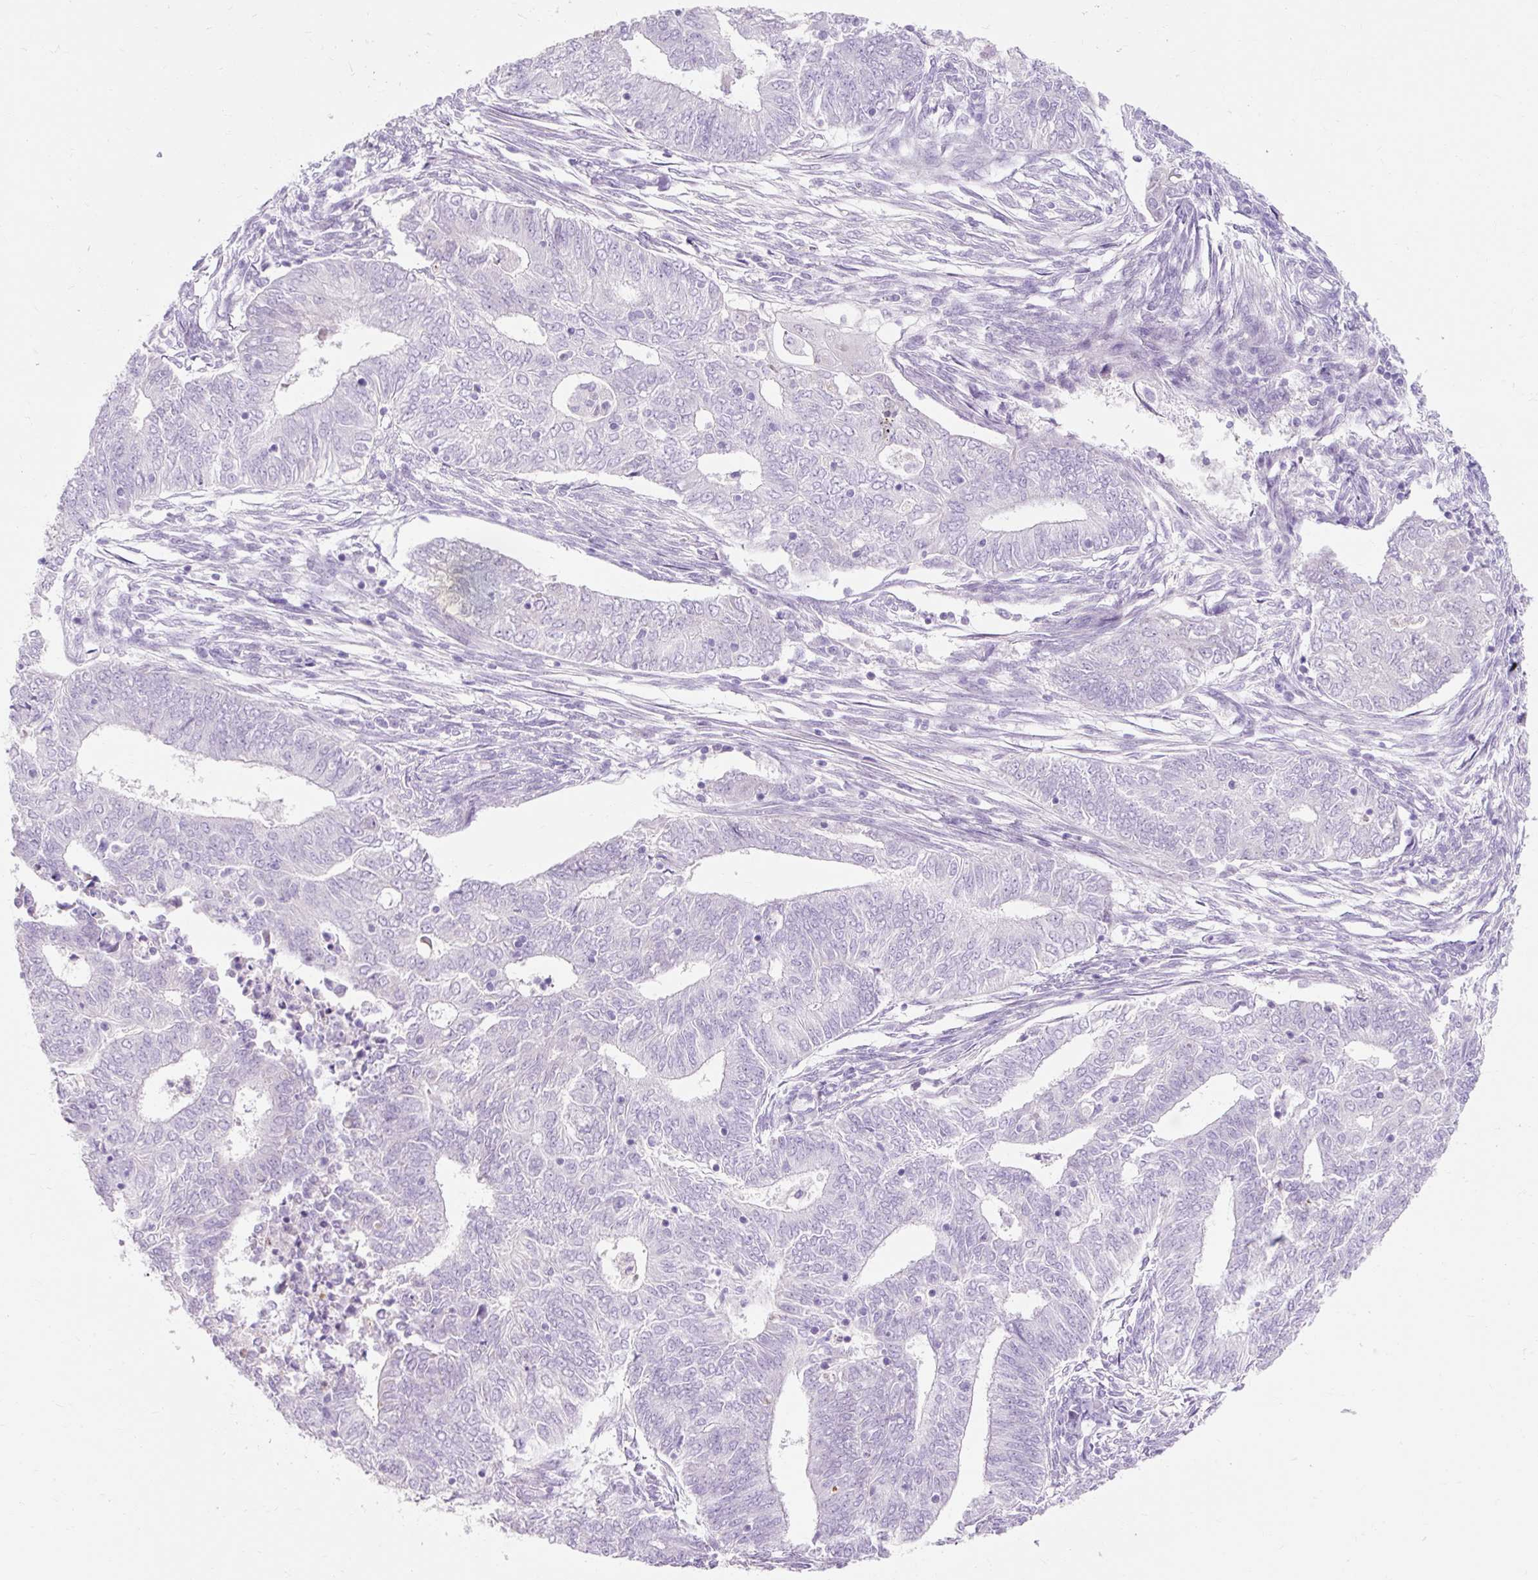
{"staining": {"intensity": "negative", "quantity": "none", "location": "none"}, "tissue": "endometrial cancer", "cell_type": "Tumor cells", "image_type": "cancer", "snomed": [{"axis": "morphology", "description": "Adenocarcinoma, NOS"}, {"axis": "topography", "description": "Endometrium"}], "caption": "Tumor cells show no significant protein positivity in adenocarcinoma (endometrial).", "gene": "TMEM213", "patient": {"sex": "female", "age": 62}}